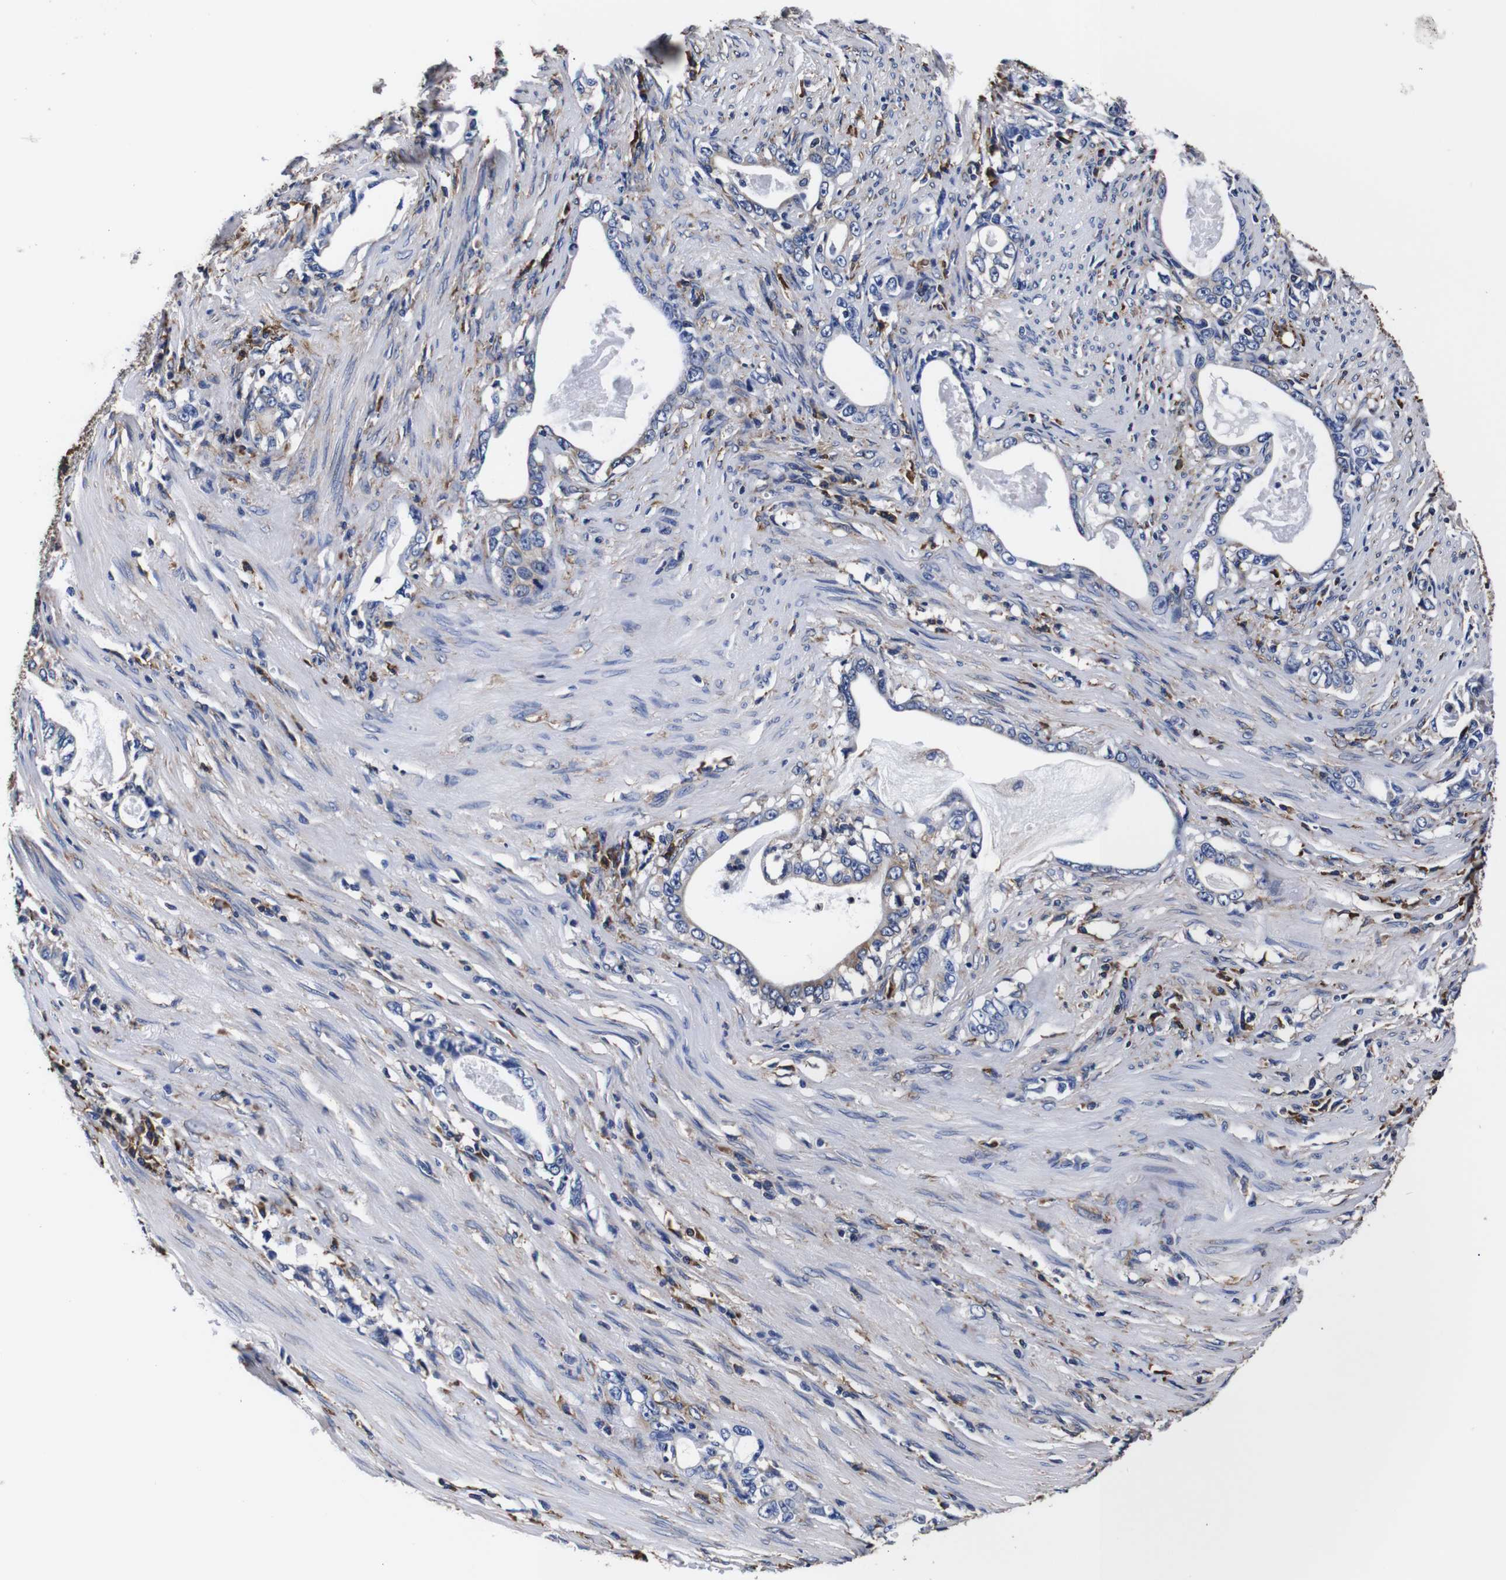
{"staining": {"intensity": "weak", "quantity": "<25%", "location": "cytoplasmic/membranous"}, "tissue": "stomach cancer", "cell_type": "Tumor cells", "image_type": "cancer", "snomed": [{"axis": "morphology", "description": "Adenocarcinoma, NOS"}, {"axis": "topography", "description": "Stomach, lower"}], "caption": "High magnification brightfield microscopy of stomach cancer stained with DAB (brown) and counterstained with hematoxylin (blue): tumor cells show no significant expression.", "gene": "PPIB", "patient": {"sex": "female", "age": 72}}